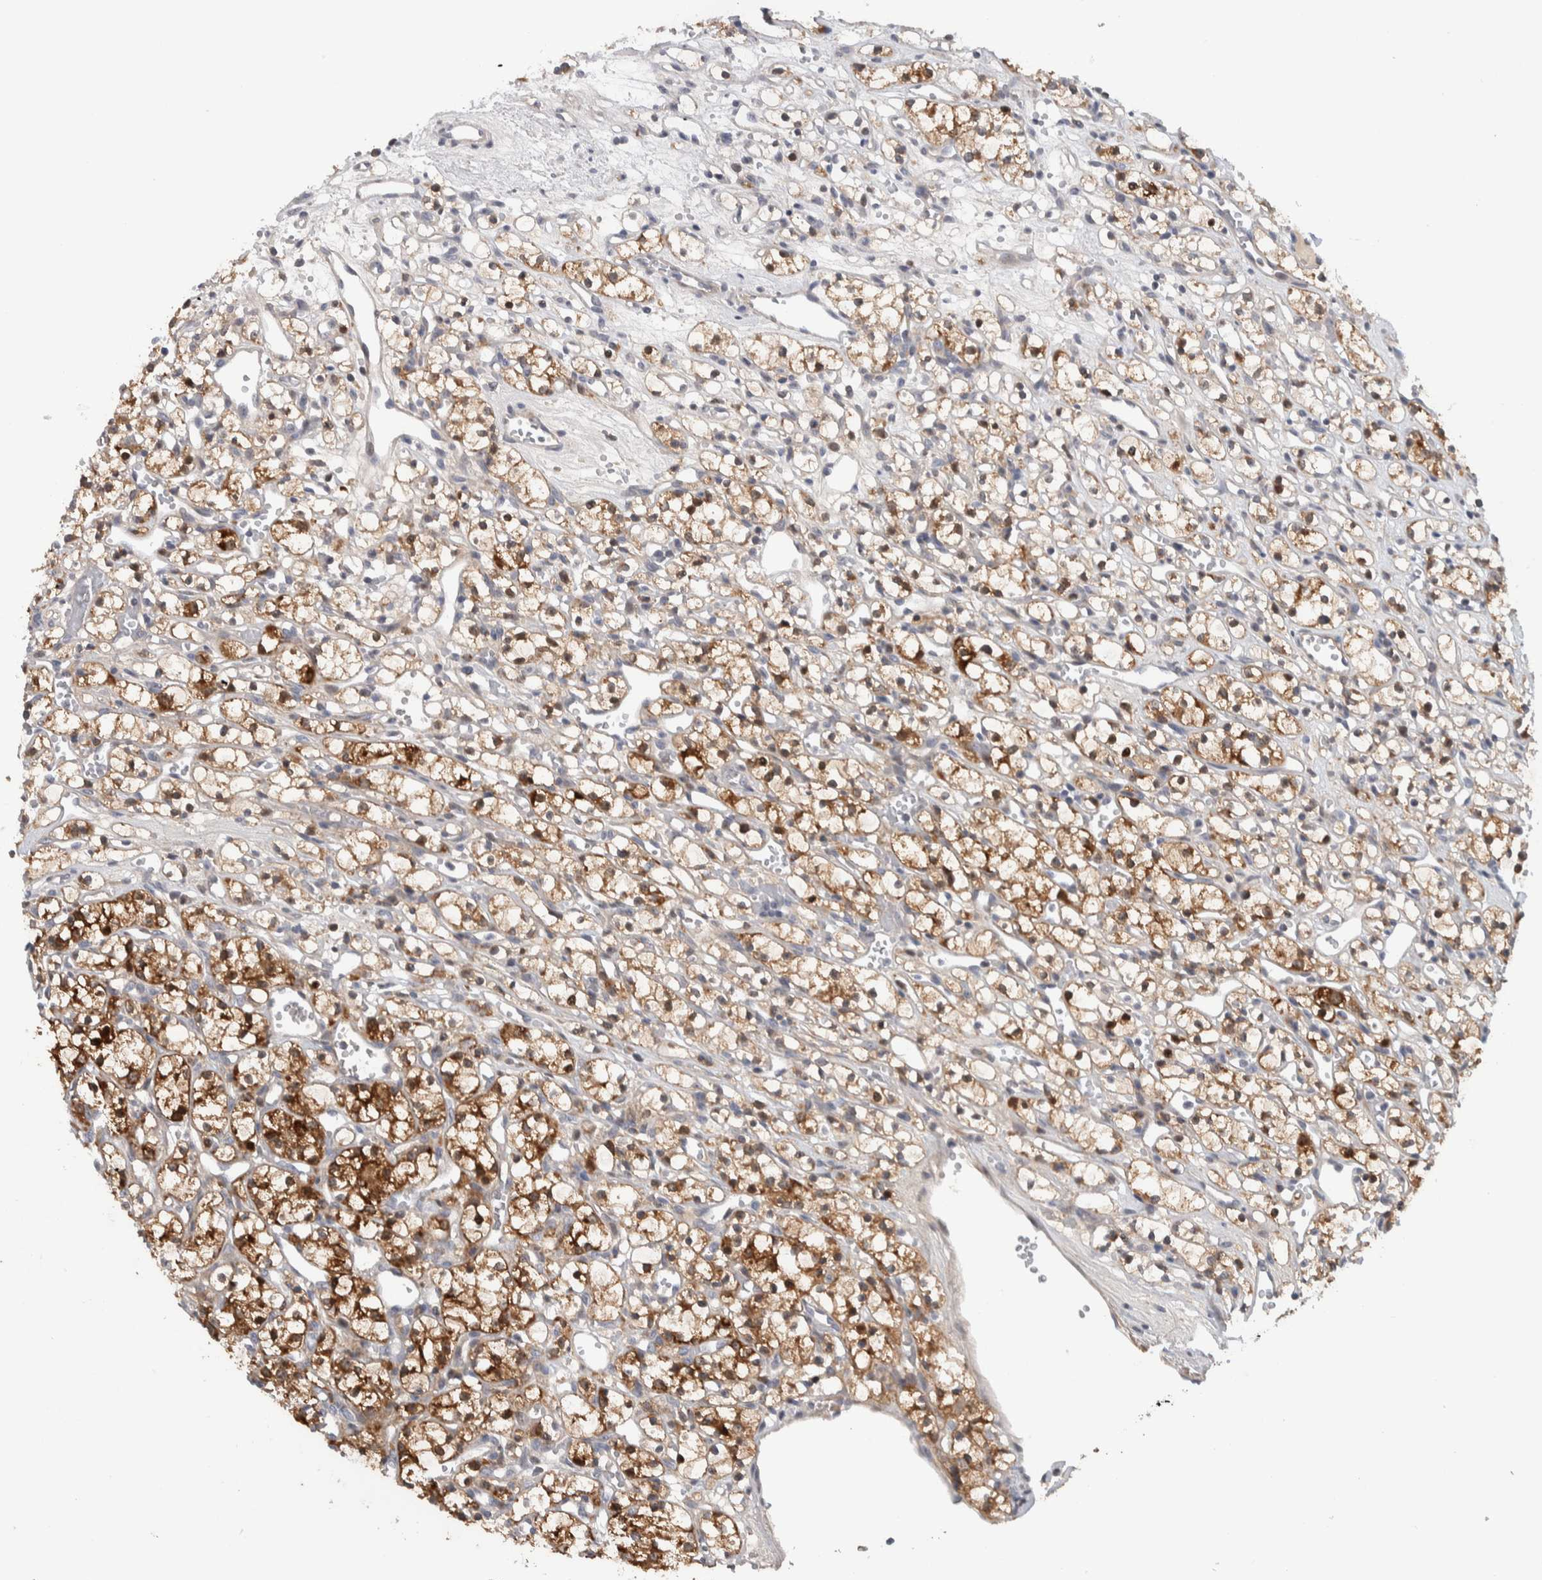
{"staining": {"intensity": "strong", "quantity": "25%-75%", "location": "cytoplasmic/membranous"}, "tissue": "renal cancer", "cell_type": "Tumor cells", "image_type": "cancer", "snomed": [{"axis": "morphology", "description": "Adenocarcinoma, NOS"}, {"axis": "topography", "description": "Kidney"}], "caption": "Immunohistochemical staining of human renal adenocarcinoma exhibits strong cytoplasmic/membranous protein positivity in approximately 25%-75% of tumor cells.", "gene": "PRRG4", "patient": {"sex": "female", "age": 59}}